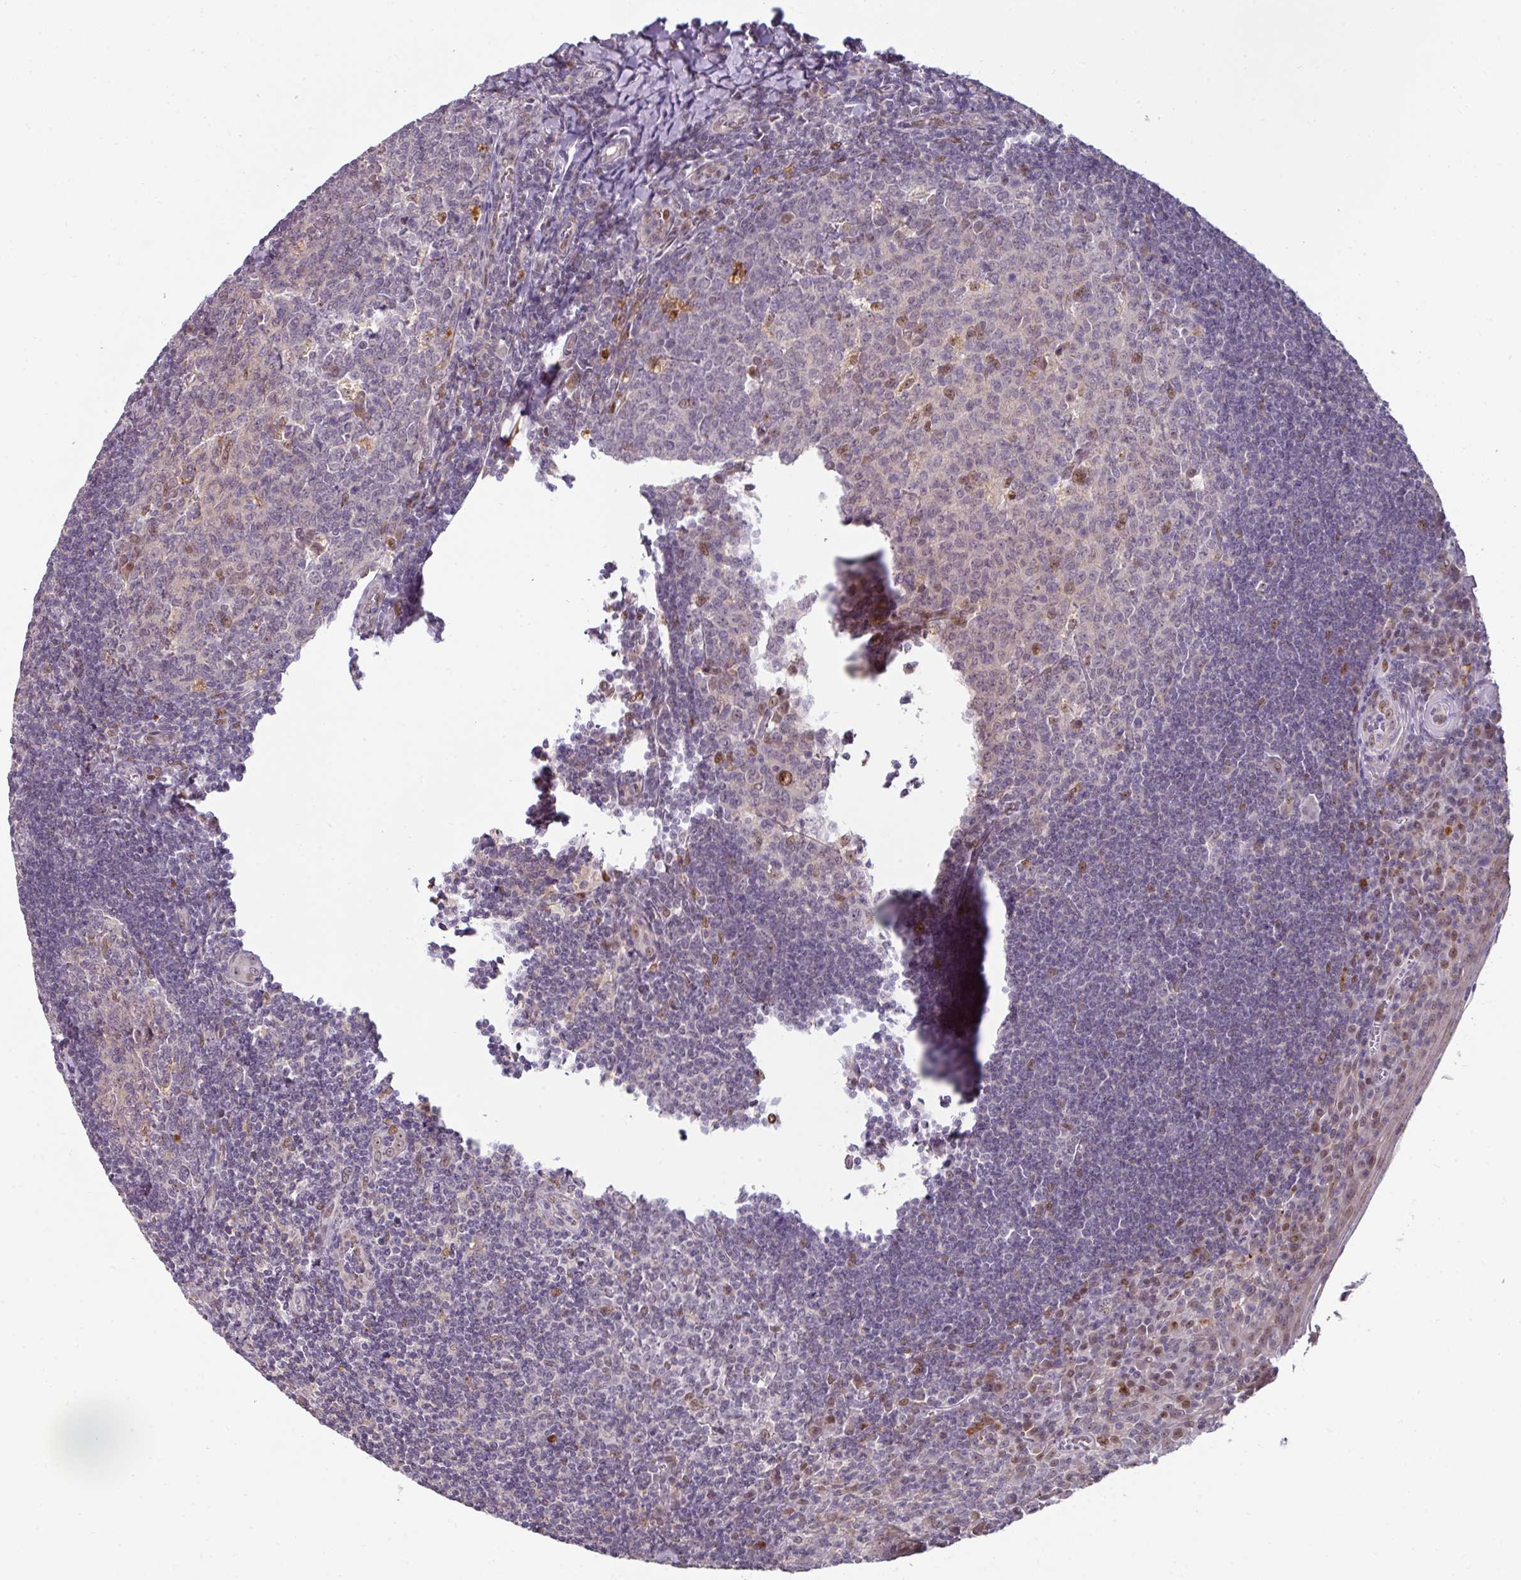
{"staining": {"intensity": "moderate", "quantity": "<25%", "location": "nuclear"}, "tissue": "tonsil", "cell_type": "Germinal center cells", "image_type": "normal", "snomed": [{"axis": "morphology", "description": "Normal tissue, NOS"}, {"axis": "topography", "description": "Tonsil"}], "caption": "Protein expression analysis of normal tonsil exhibits moderate nuclear staining in about <25% of germinal center cells. (DAB IHC, brown staining for protein, blue staining for nuclei).", "gene": "SWSAP1", "patient": {"sex": "male", "age": 27}}